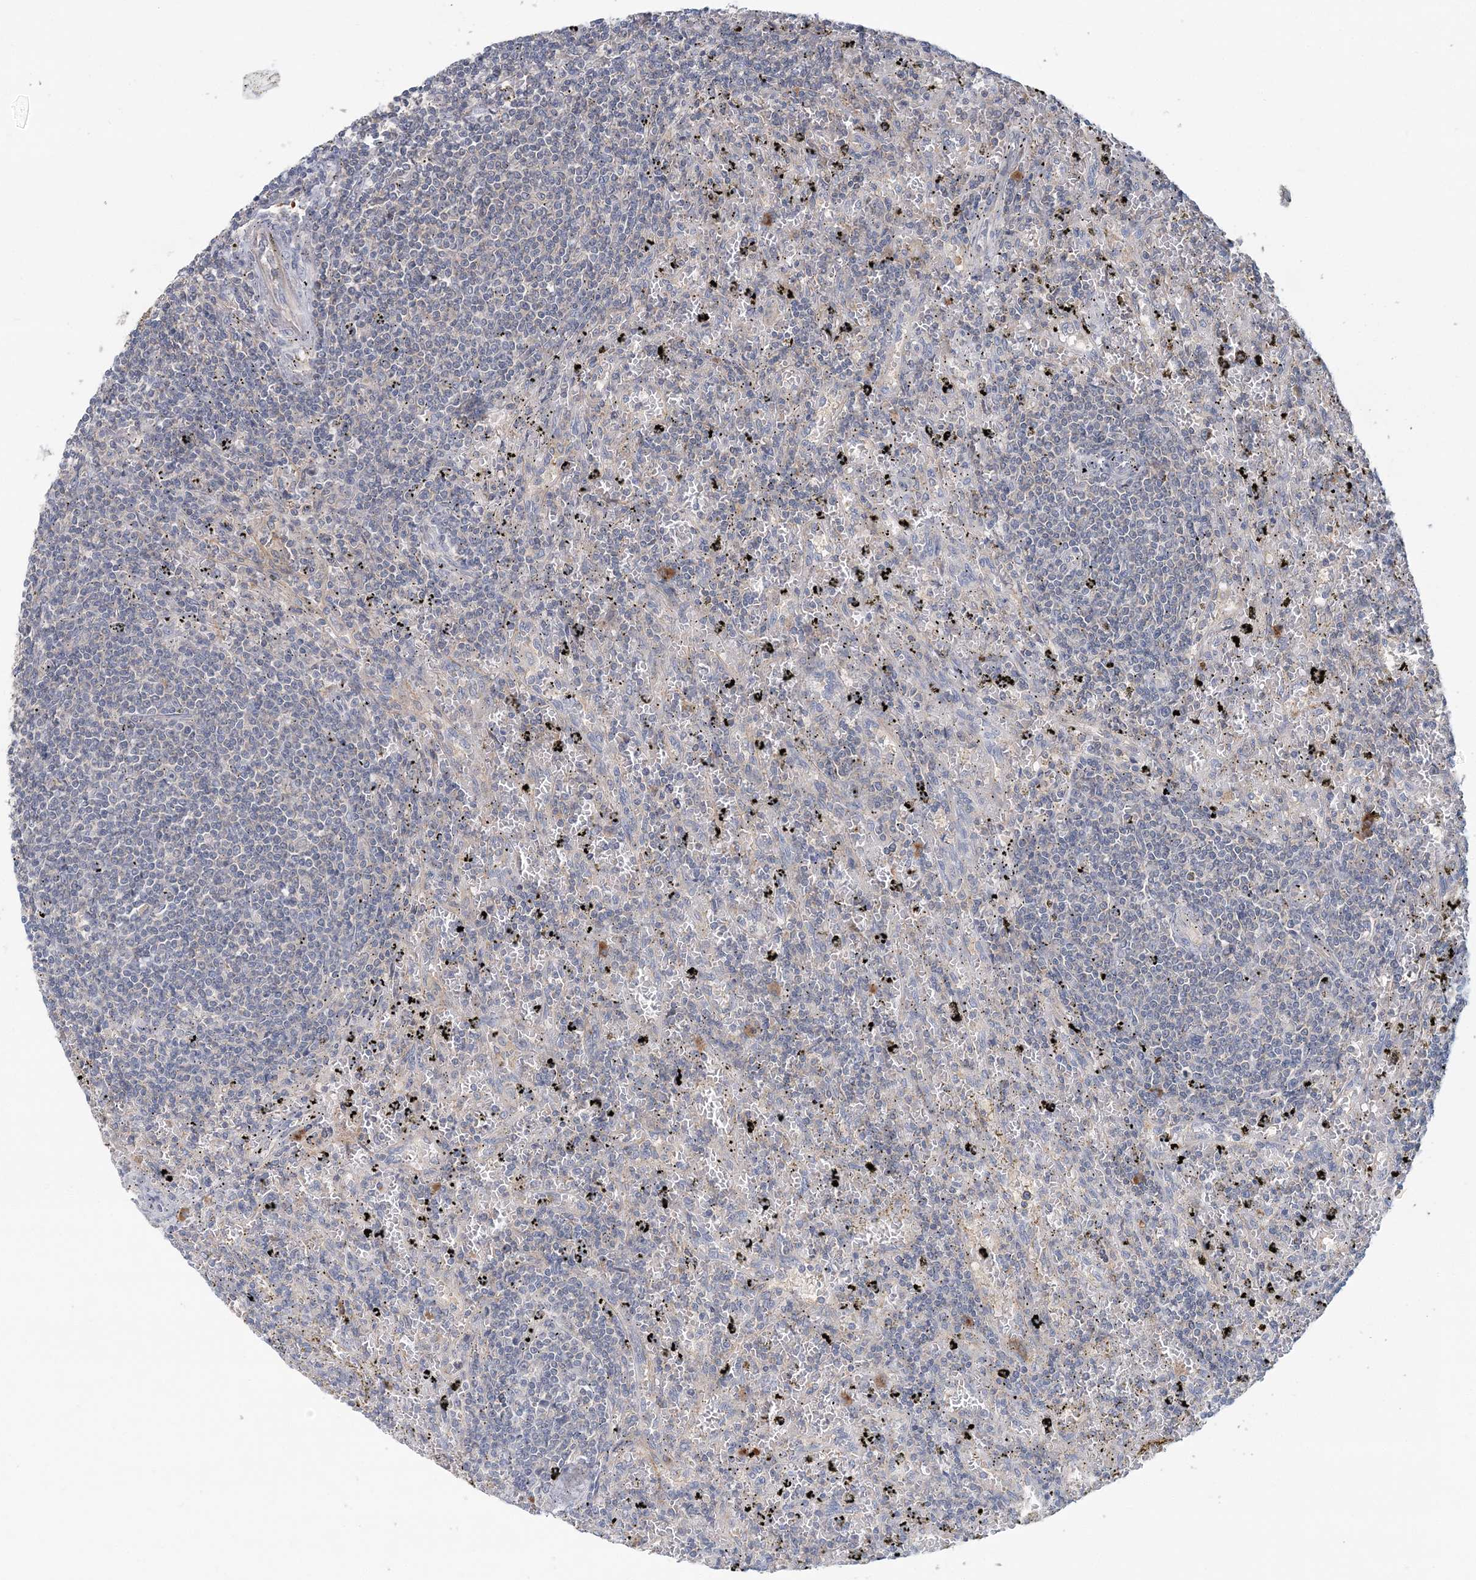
{"staining": {"intensity": "negative", "quantity": "none", "location": "none"}, "tissue": "lymphoma", "cell_type": "Tumor cells", "image_type": "cancer", "snomed": [{"axis": "morphology", "description": "Malignant lymphoma, non-Hodgkin's type, Low grade"}, {"axis": "topography", "description": "Spleen"}], "caption": "The histopathology image exhibits no staining of tumor cells in lymphoma.", "gene": "RNF25", "patient": {"sex": "male", "age": 76}}